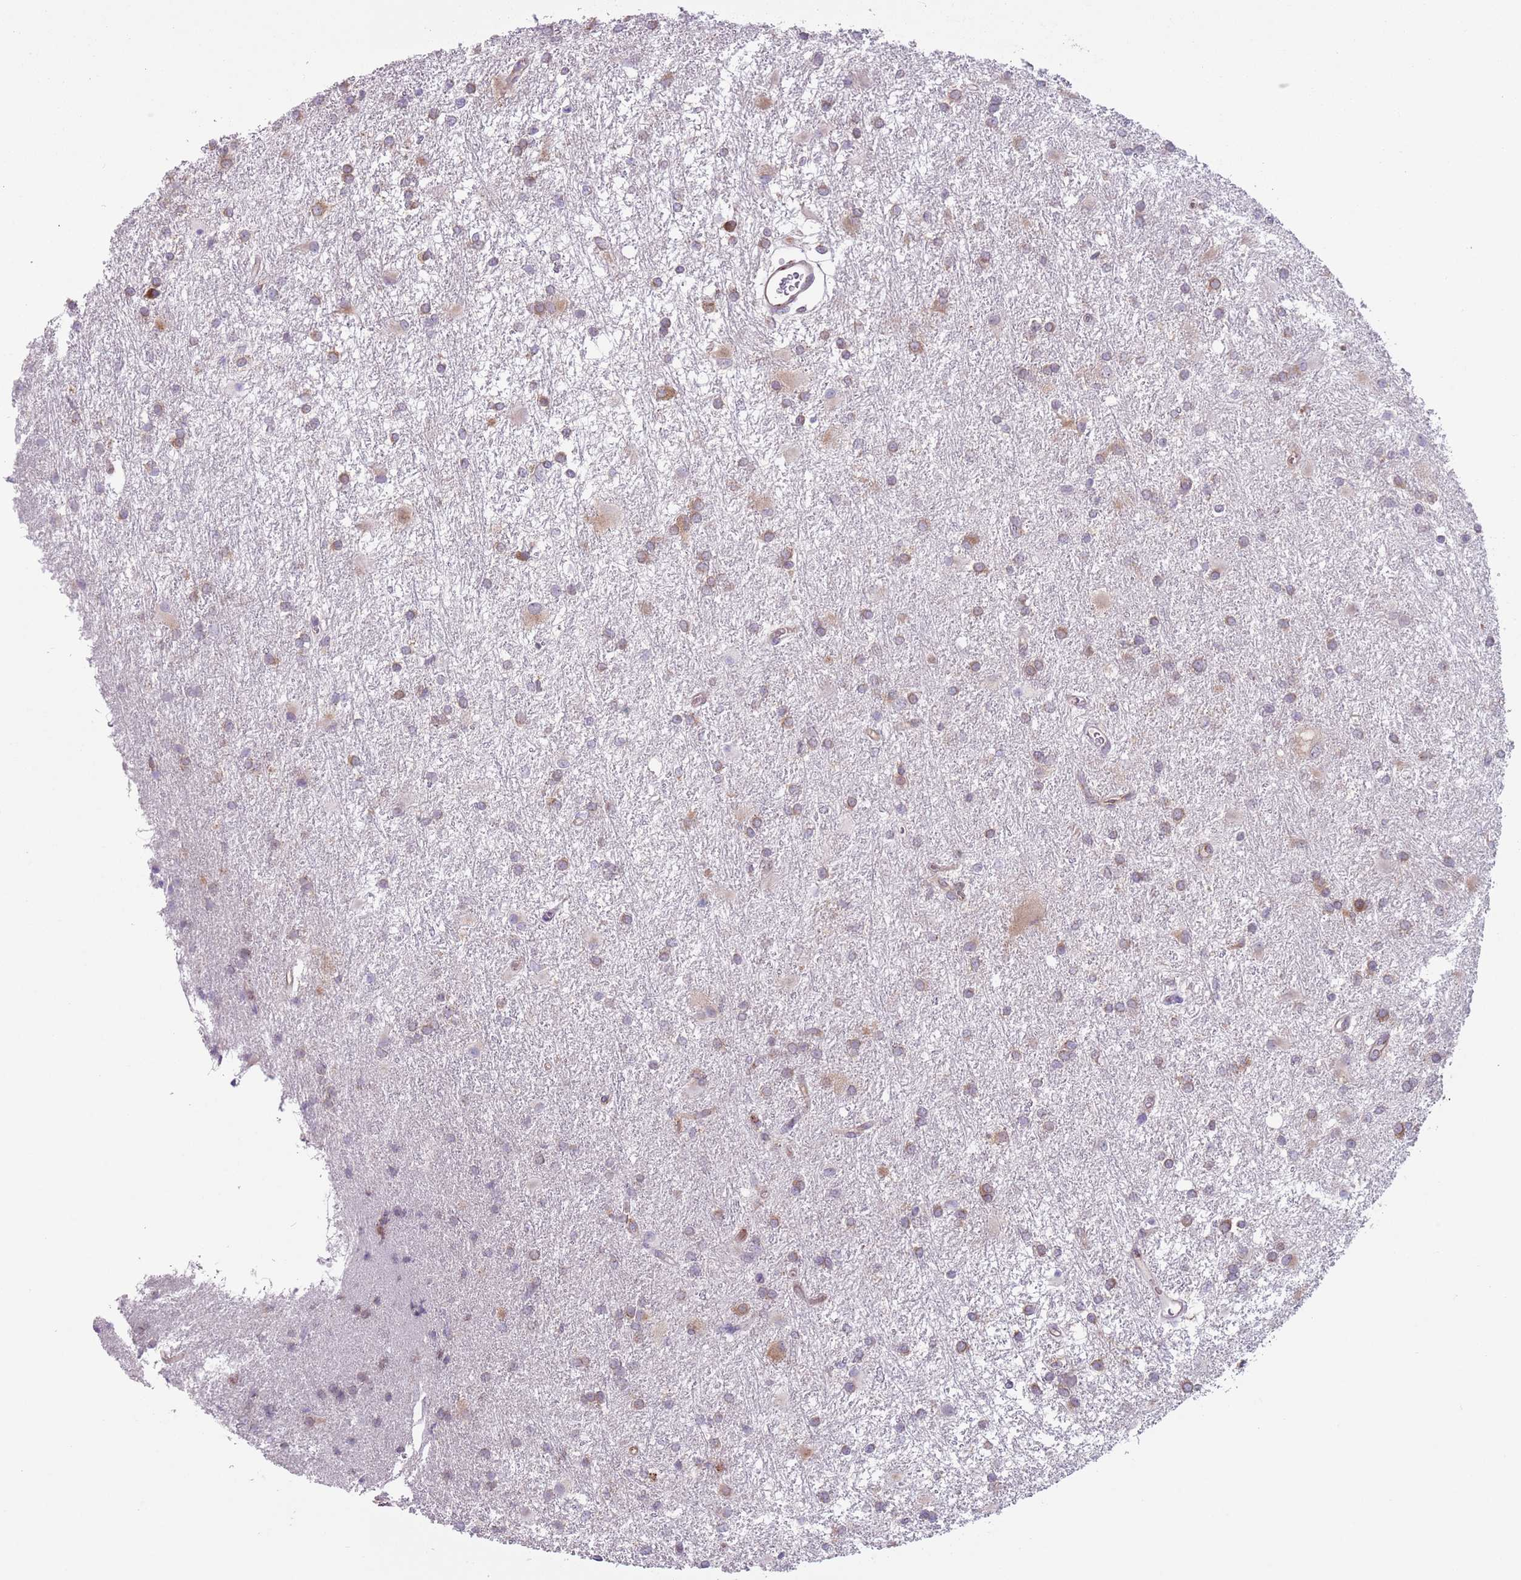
{"staining": {"intensity": "weak", "quantity": "25%-75%", "location": "cytoplasmic/membranous"}, "tissue": "glioma", "cell_type": "Tumor cells", "image_type": "cancer", "snomed": [{"axis": "morphology", "description": "Glioma, malignant, High grade"}, {"axis": "topography", "description": "Brain"}], "caption": "A brown stain shows weak cytoplasmic/membranous positivity of a protein in malignant high-grade glioma tumor cells.", "gene": "COPE", "patient": {"sex": "female", "age": 50}}